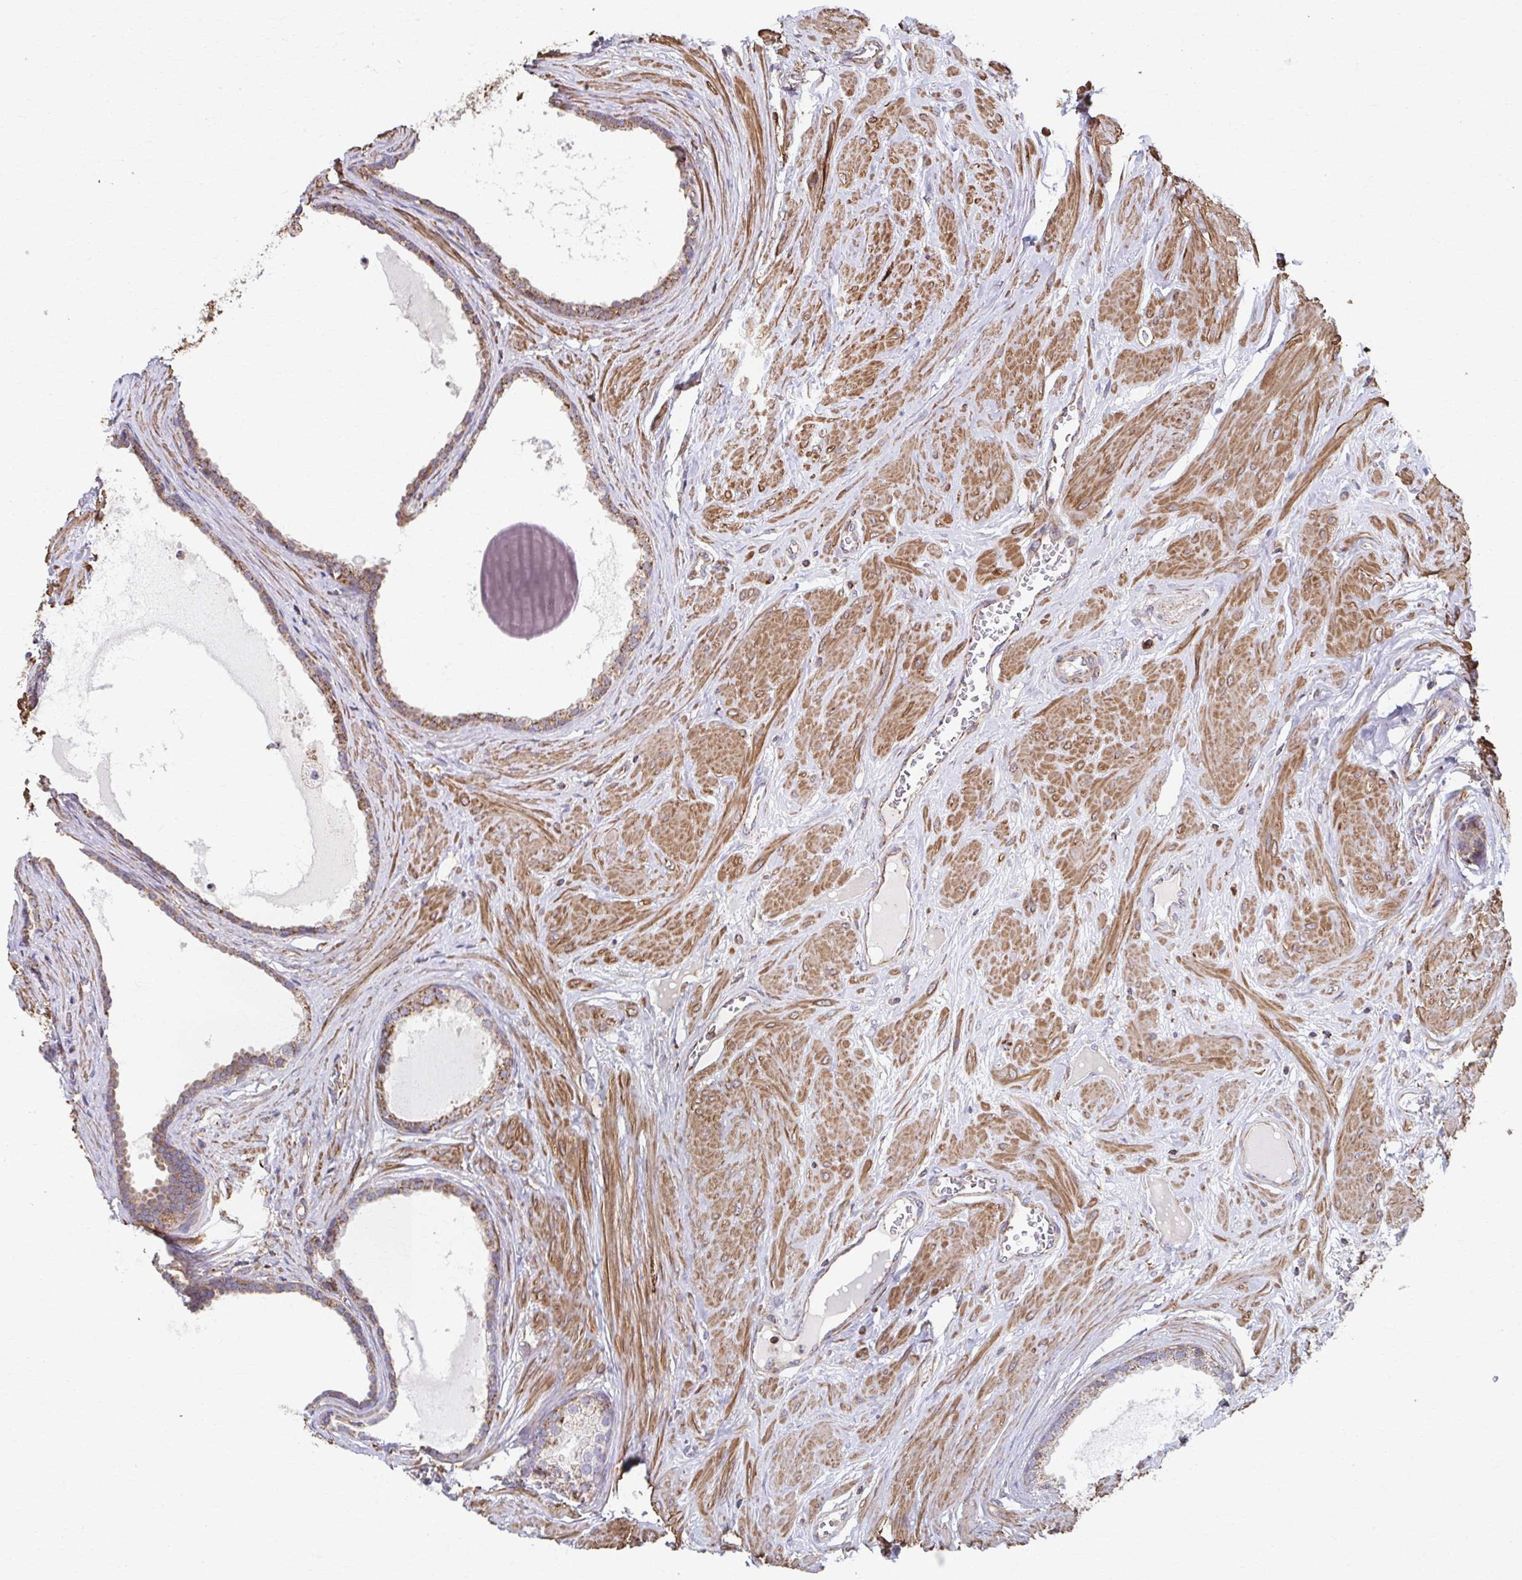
{"staining": {"intensity": "moderate", "quantity": ">75%", "location": "cytoplasmic/membranous"}, "tissue": "prostate", "cell_type": "Glandular cells", "image_type": "normal", "snomed": [{"axis": "morphology", "description": "Normal tissue, NOS"}, {"axis": "topography", "description": "Prostate"}, {"axis": "topography", "description": "Peripheral nerve tissue"}], "caption": "Brown immunohistochemical staining in benign human prostate demonstrates moderate cytoplasmic/membranous expression in about >75% of glandular cells. (DAB IHC, brown staining for protein, blue staining for nuclei).", "gene": "KLHL34", "patient": {"sex": "male", "age": 55}}